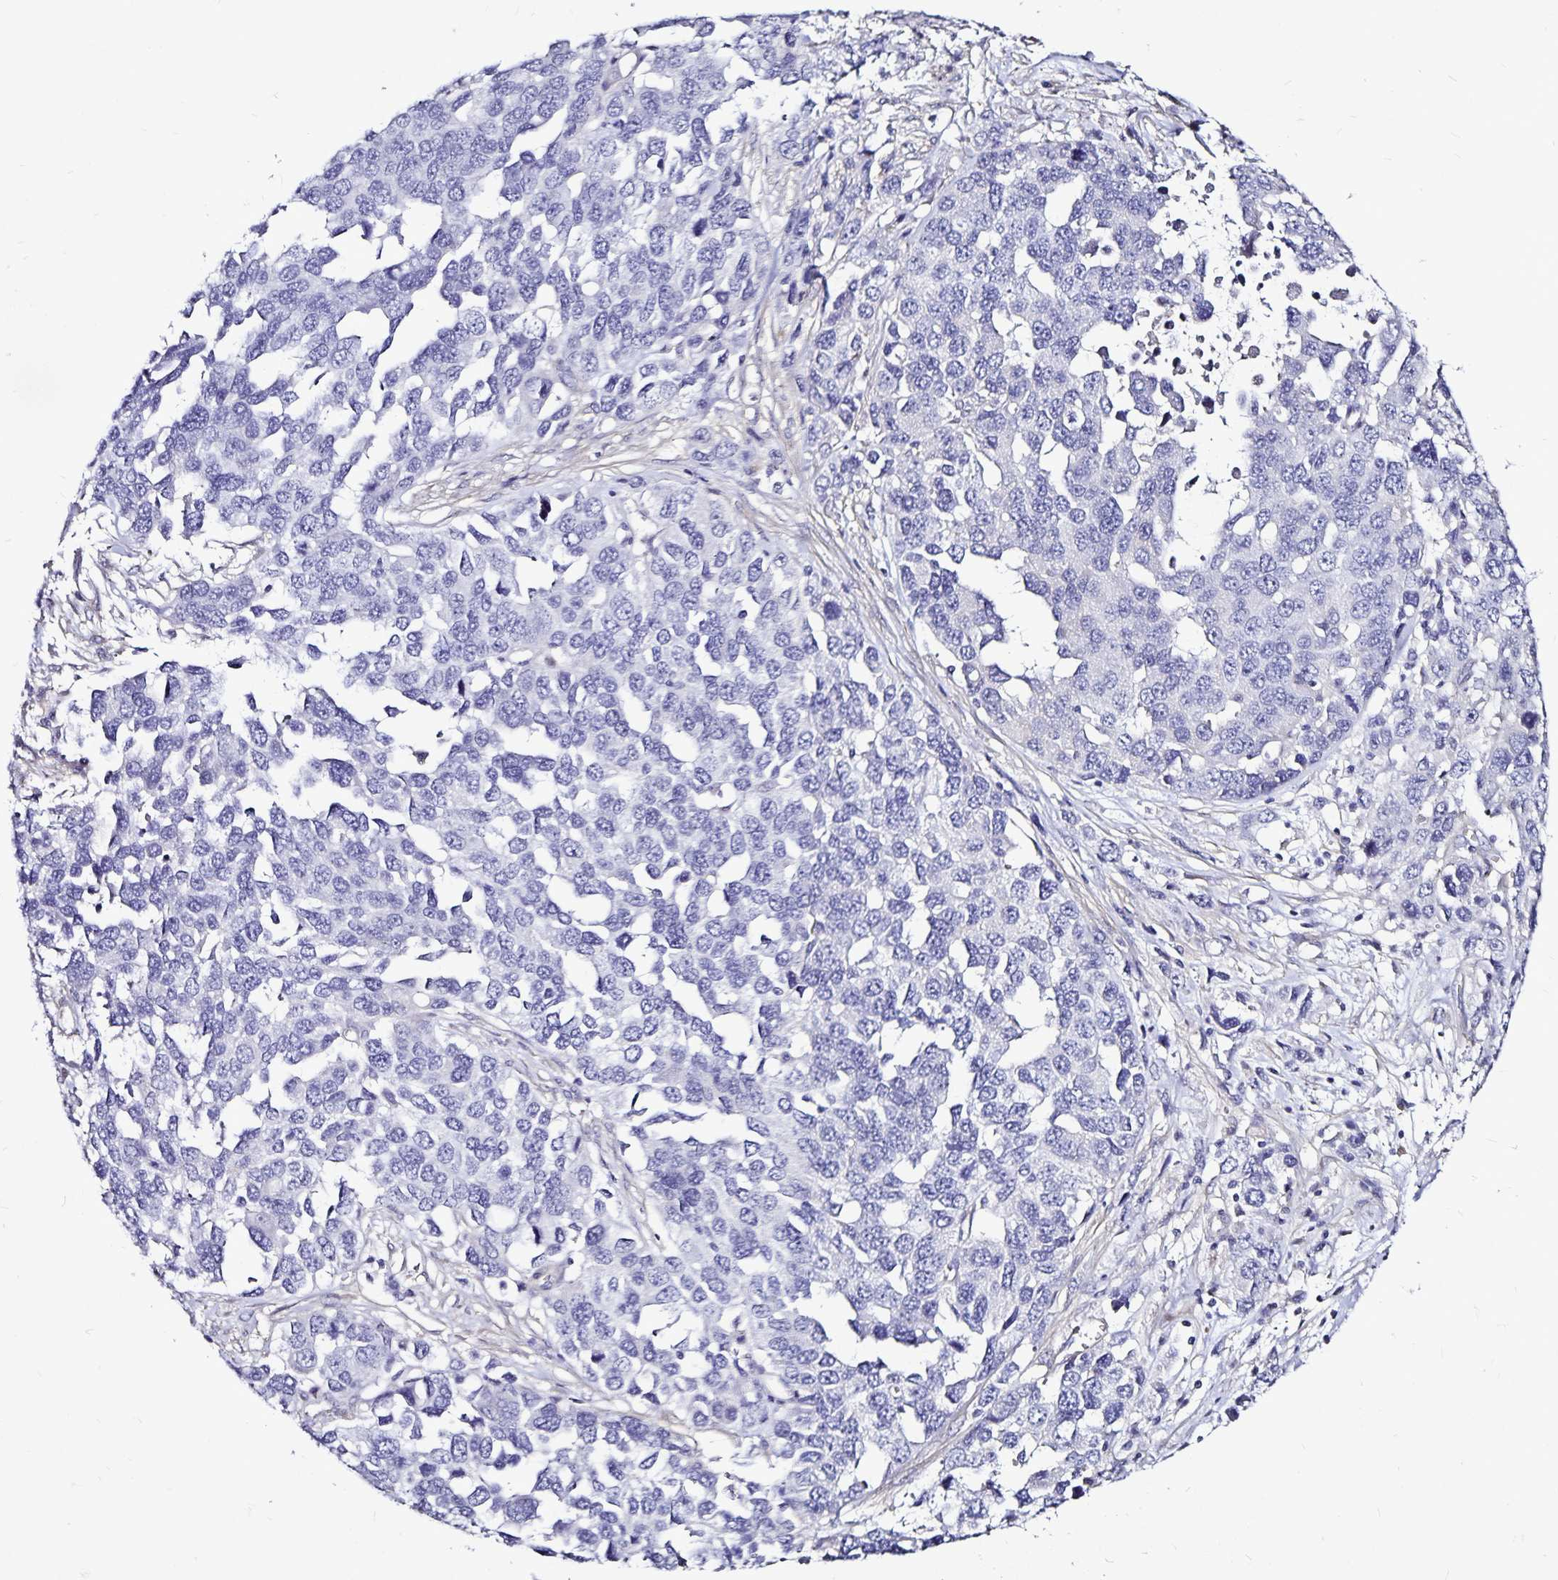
{"staining": {"intensity": "negative", "quantity": "none", "location": "none"}, "tissue": "ovarian cancer", "cell_type": "Tumor cells", "image_type": "cancer", "snomed": [{"axis": "morphology", "description": "Cystadenocarcinoma, serous, NOS"}, {"axis": "topography", "description": "Ovary"}], "caption": "Immunohistochemistry (IHC) micrograph of serous cystadenocarcinoma (ovarian) stained for a protein (brown), which demonstrates no expression in tumor cells. The staining is performed using DAB brown chromogen with nuclei counter-stained in using hematoxylin.", "gene": "GNG12", "patient": {"sex": "female", "age": 76}}